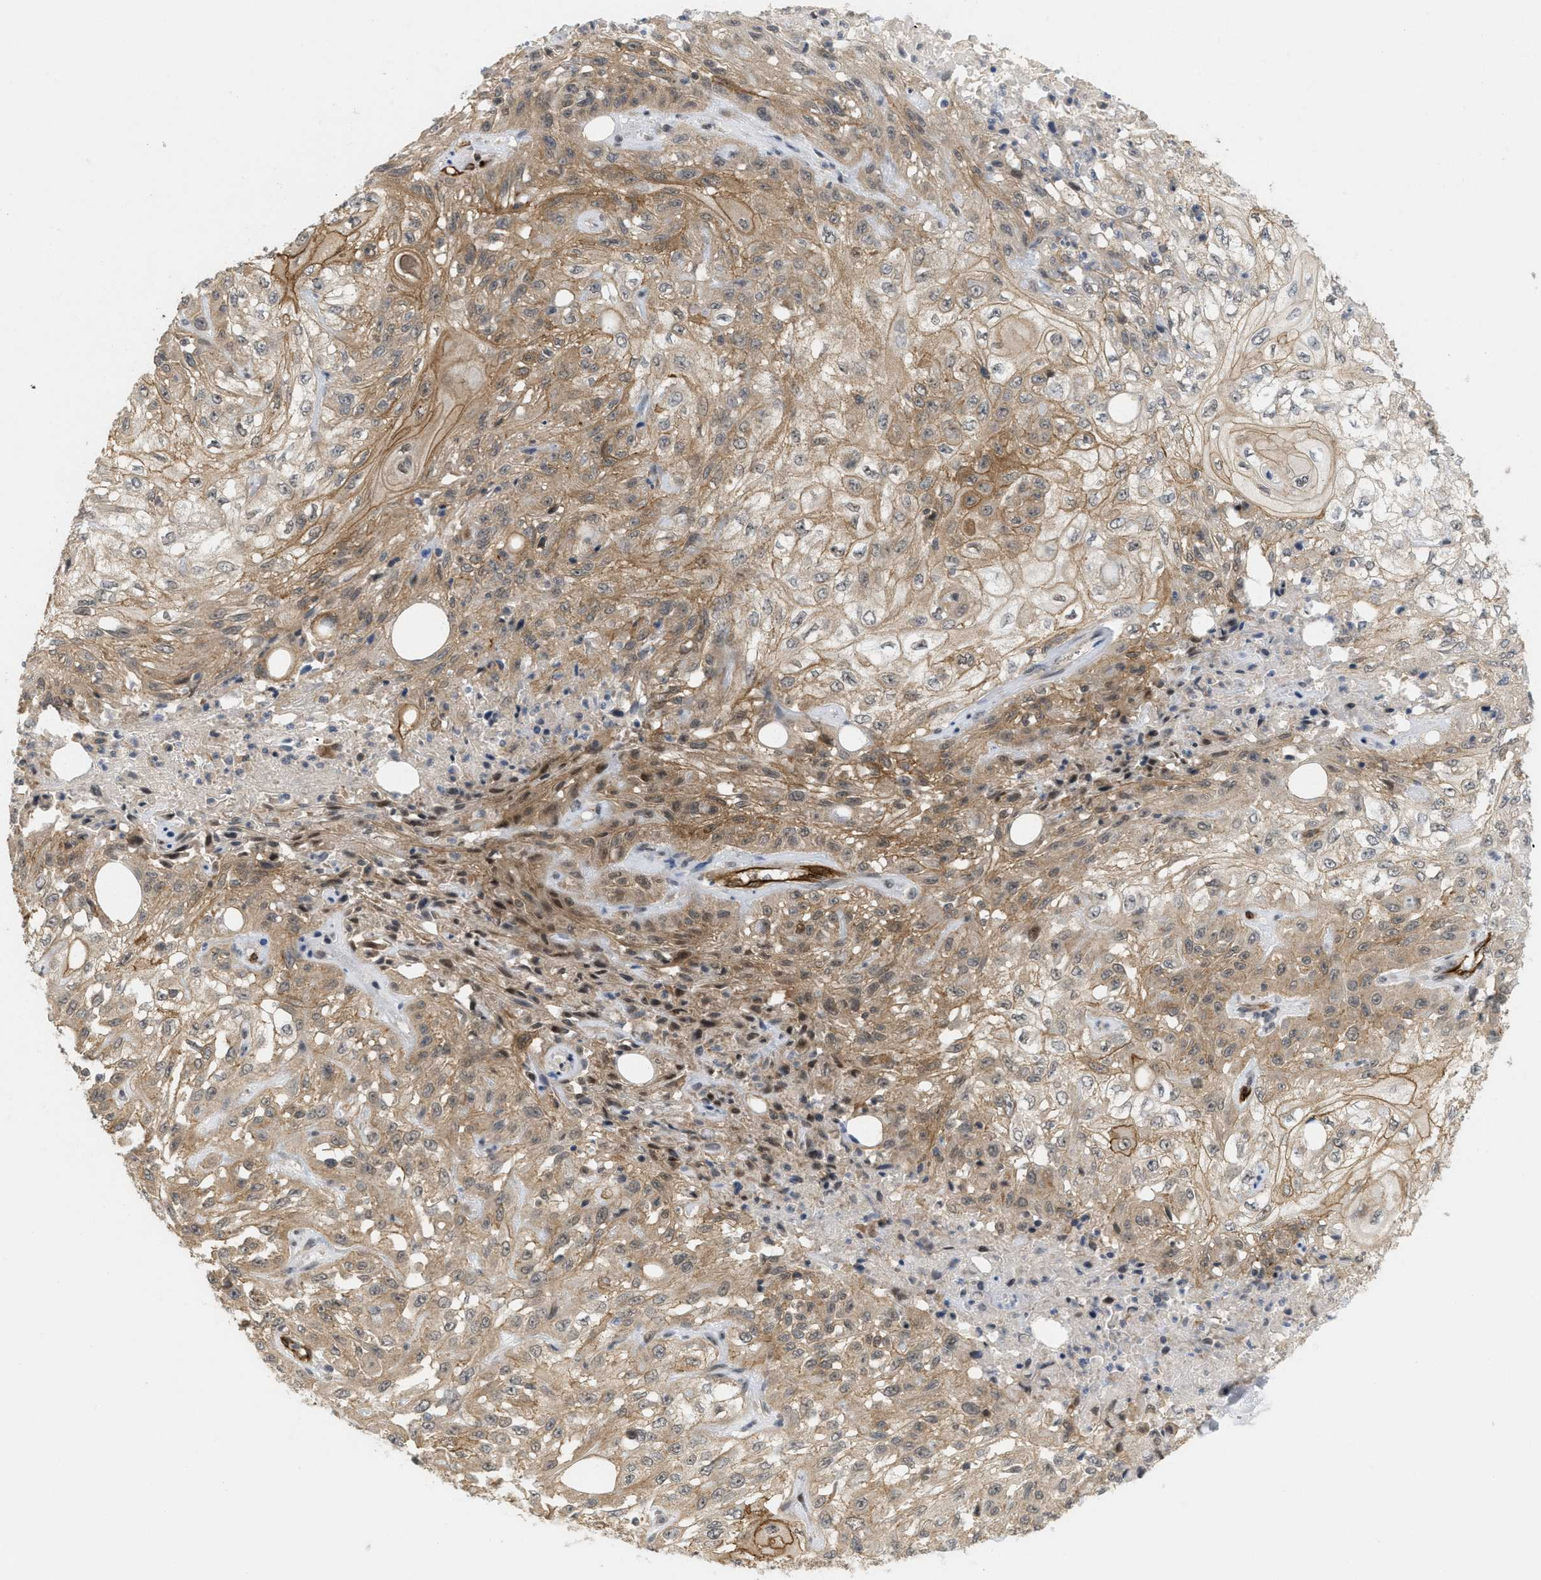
{"staining": {"intensity": "moderate", "quantity": ">75%", "location": "cytoplasmic/membranous"}, "tissue": "skin cancer", "cell_type": "Tumor cells", "image_type": "cancer", "snomed": [{"axis": "morphology", "description": "Squamous cell carcinoma, NOS"}, {"axis": "morphology", "description": "Squamous cell carcinoma, metastatic, NOS"}, {"axis": "topography", "description": "Skin"}, {"axis": "topography", "description": "Lymph node"}], "caption": "About >75% of tumor cells in human skin metastatic squamous cell carcinoma display moderate cytoplasmic/membranous protein positivity as visualized by brown immunohistochemical staining.", "gene": "PALMD", "patient": {"sex": "male", "age": 75}}